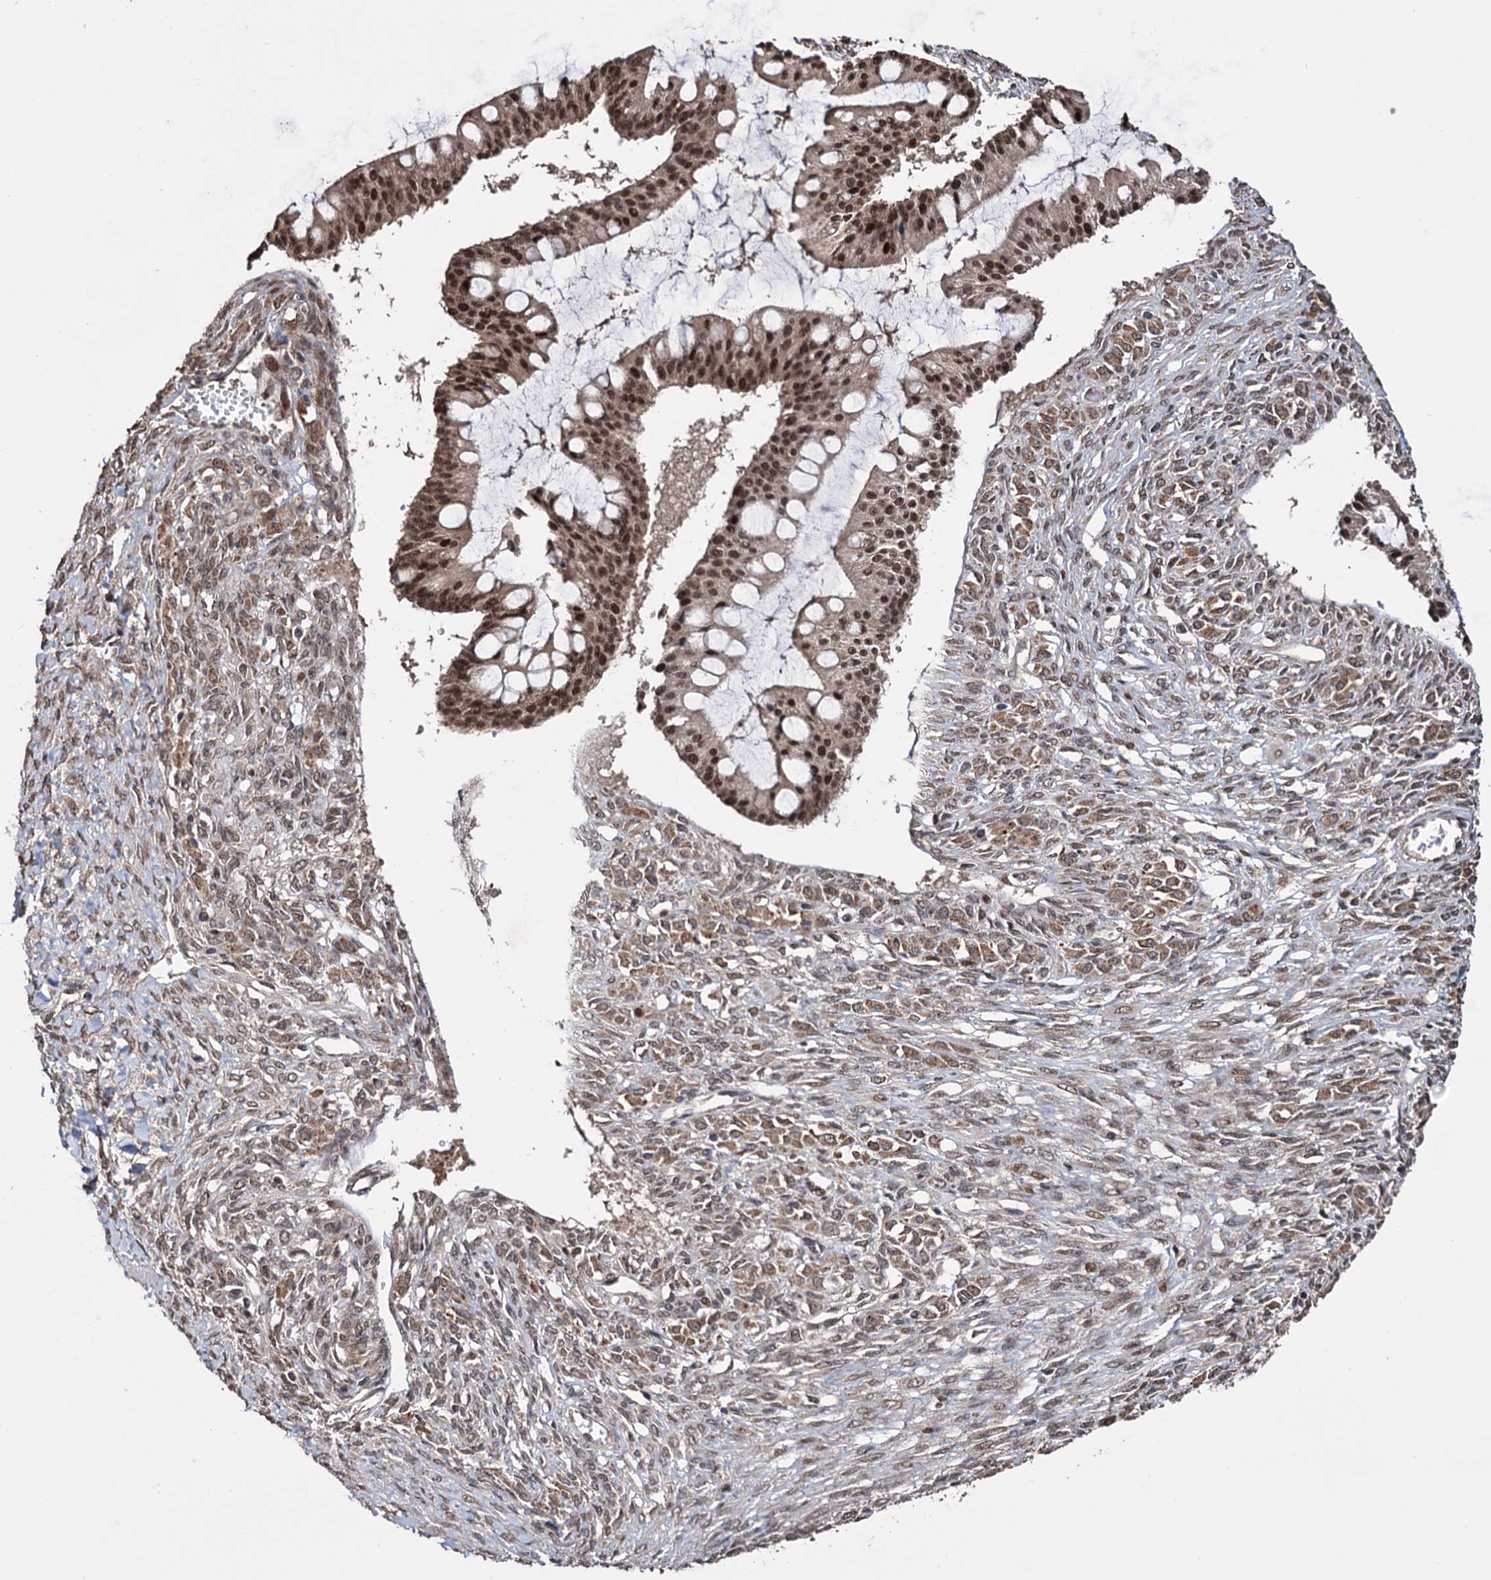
{"staining": {"intensity": "moderate", "quantity": ">75%", "location": "nuclear"}, "tissue": "ovarian cancer", "cell_type": "Tumor cells", "image_type": "cancer", "snomed": [{"axis": "morphology", "description": "Cystadenocarcinoma, mucinous, NOS"}, {"axis": "topography", "description": "Ovary"}], "caption": "A medium amount of moderate nuclear positivity is seen in approximately >75% of tumor cells in mucinous cystadenocarcinoma (ovarian) tissue.", "gene": "KLF5", "patient": {"sex": "female", "age": 73}}